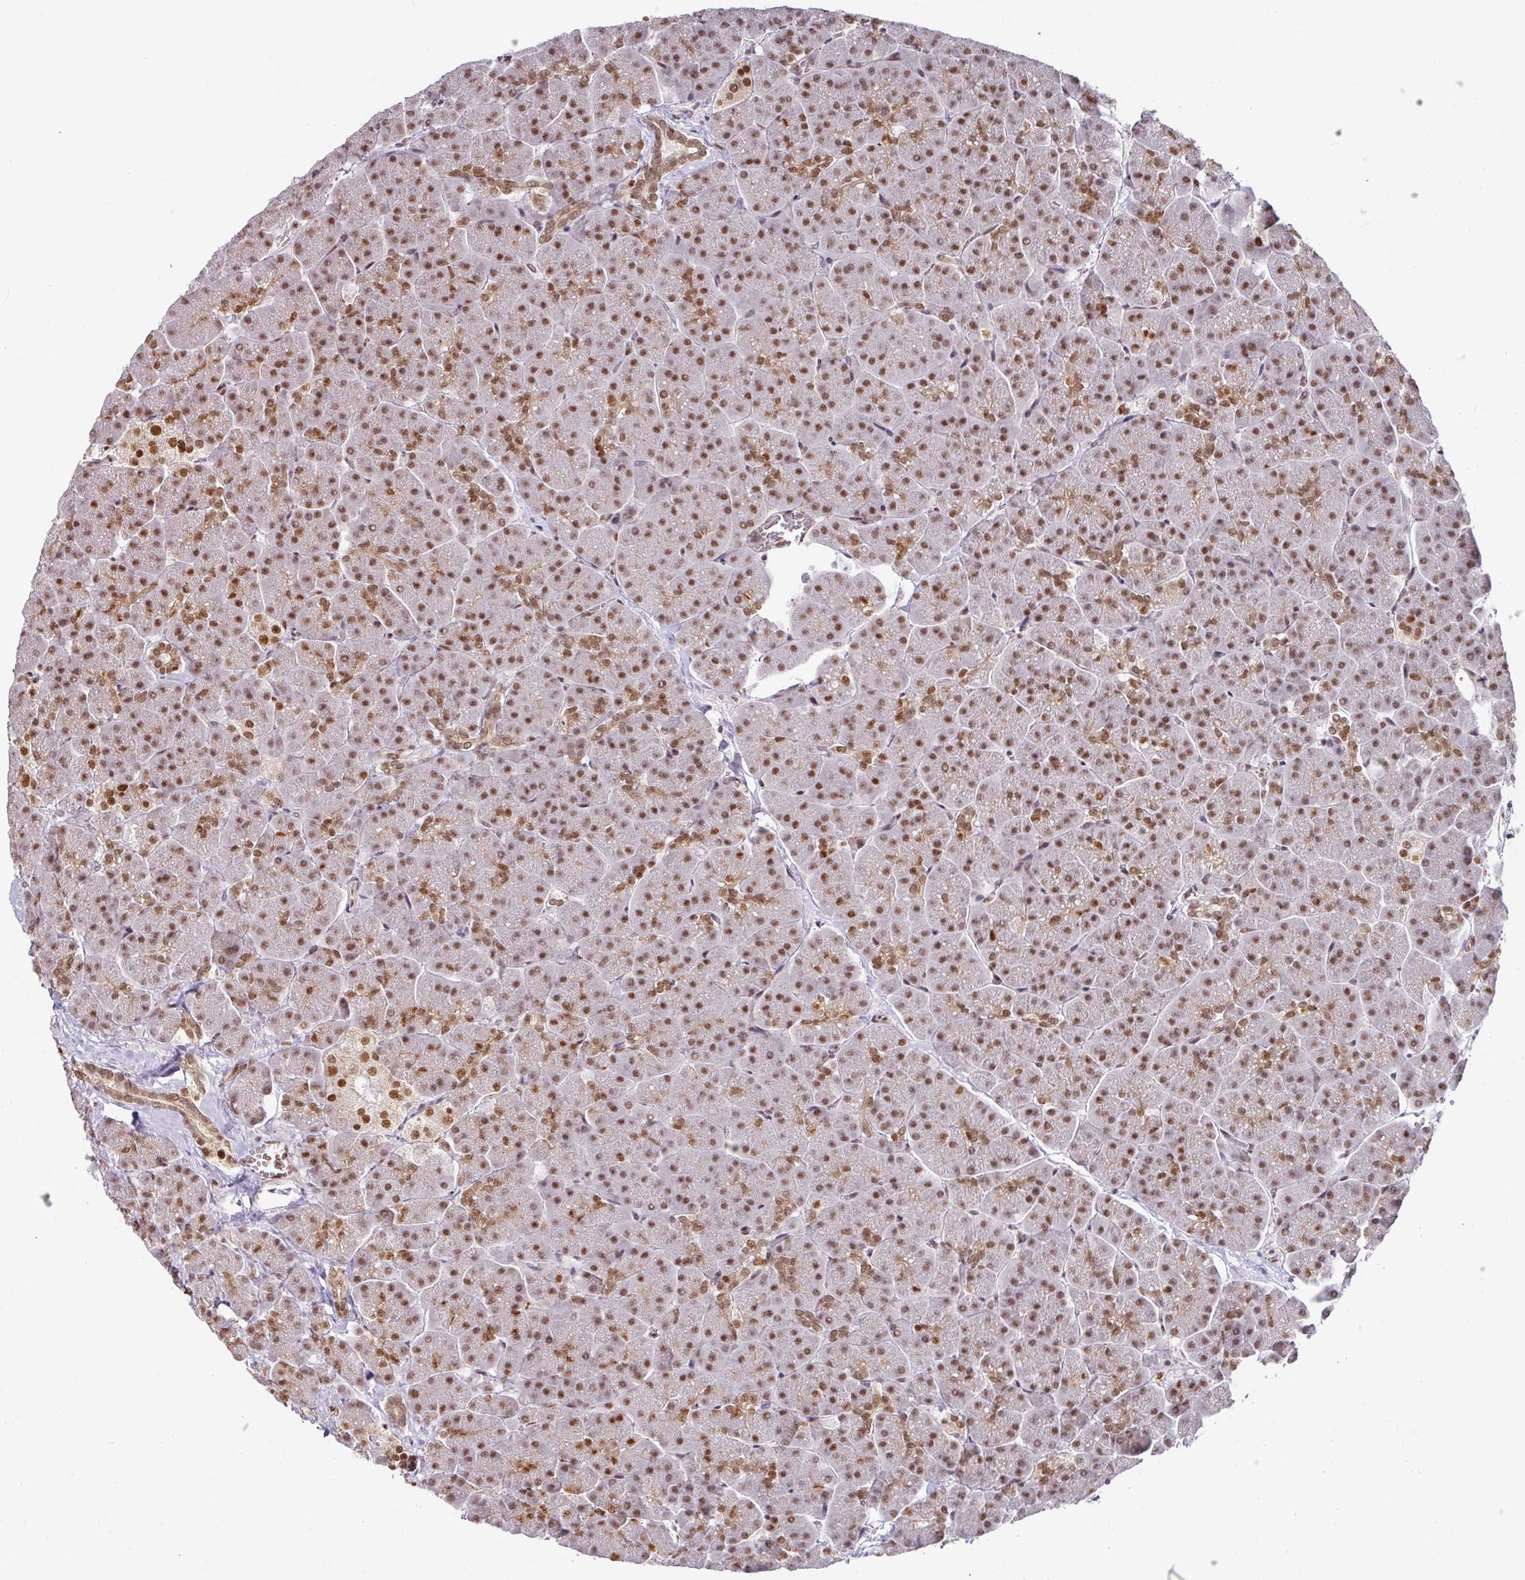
{"staining": {"intensity": "moderate", "quantity": ">75%", "location": "nuclear"}, "tissue": "pancreas", "cell_type": "Exocrine glandular cells", "image_type": "normal", "snomed": [{"axis": "morphology", "description": "Normal tissue, NOS"}, {"axis": "topography", "description": "Pancreas"}, {"axis": "topography", "description": "Peripheral nerve tissue"}], "caption": "Pancreas stained for a protein (brown) shows moderate nuclear positive staining in about >75% of exocrine glandular cells.", "gene": "NCOA5", "patient": {"sex": "male", "age": 54}}